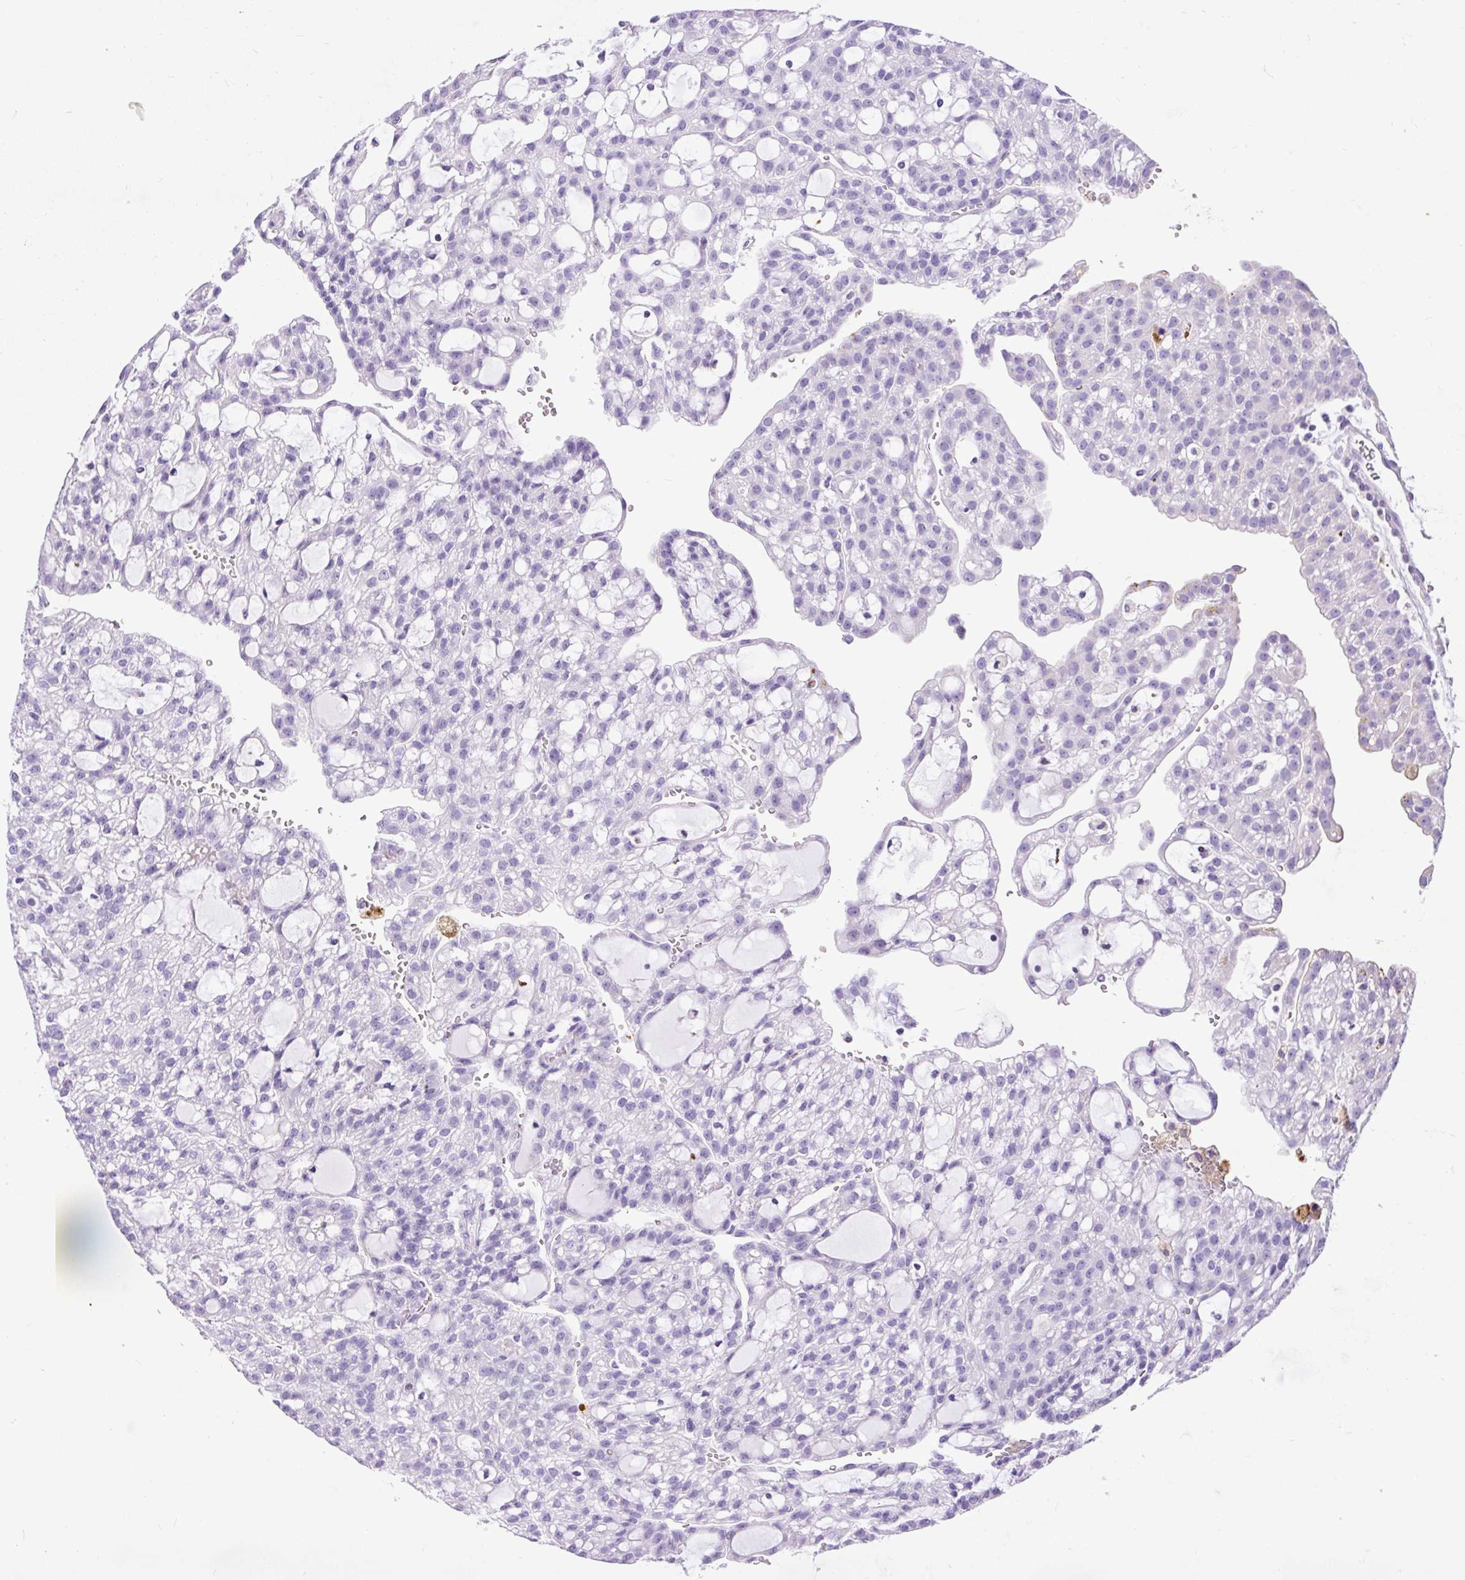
{"staining": {"intensity": "negative", "quantity": "none", "location": "none"}, "tissue": "renal cancer", "cell_type": "Tumor cells", "image_type": "cancer", "snomed": [{"axis": "morphology", "description": "Adenocarcinoma, NOS"}, {"axis": "topography", "description": "Kidney"}], "caption": "Adenocarcinoma (renal) was stained to show a protein in brown. There is no significant staining in tumor cells.", "gene": "SPC24", "patient": {"sex": "male", "age": 63}}